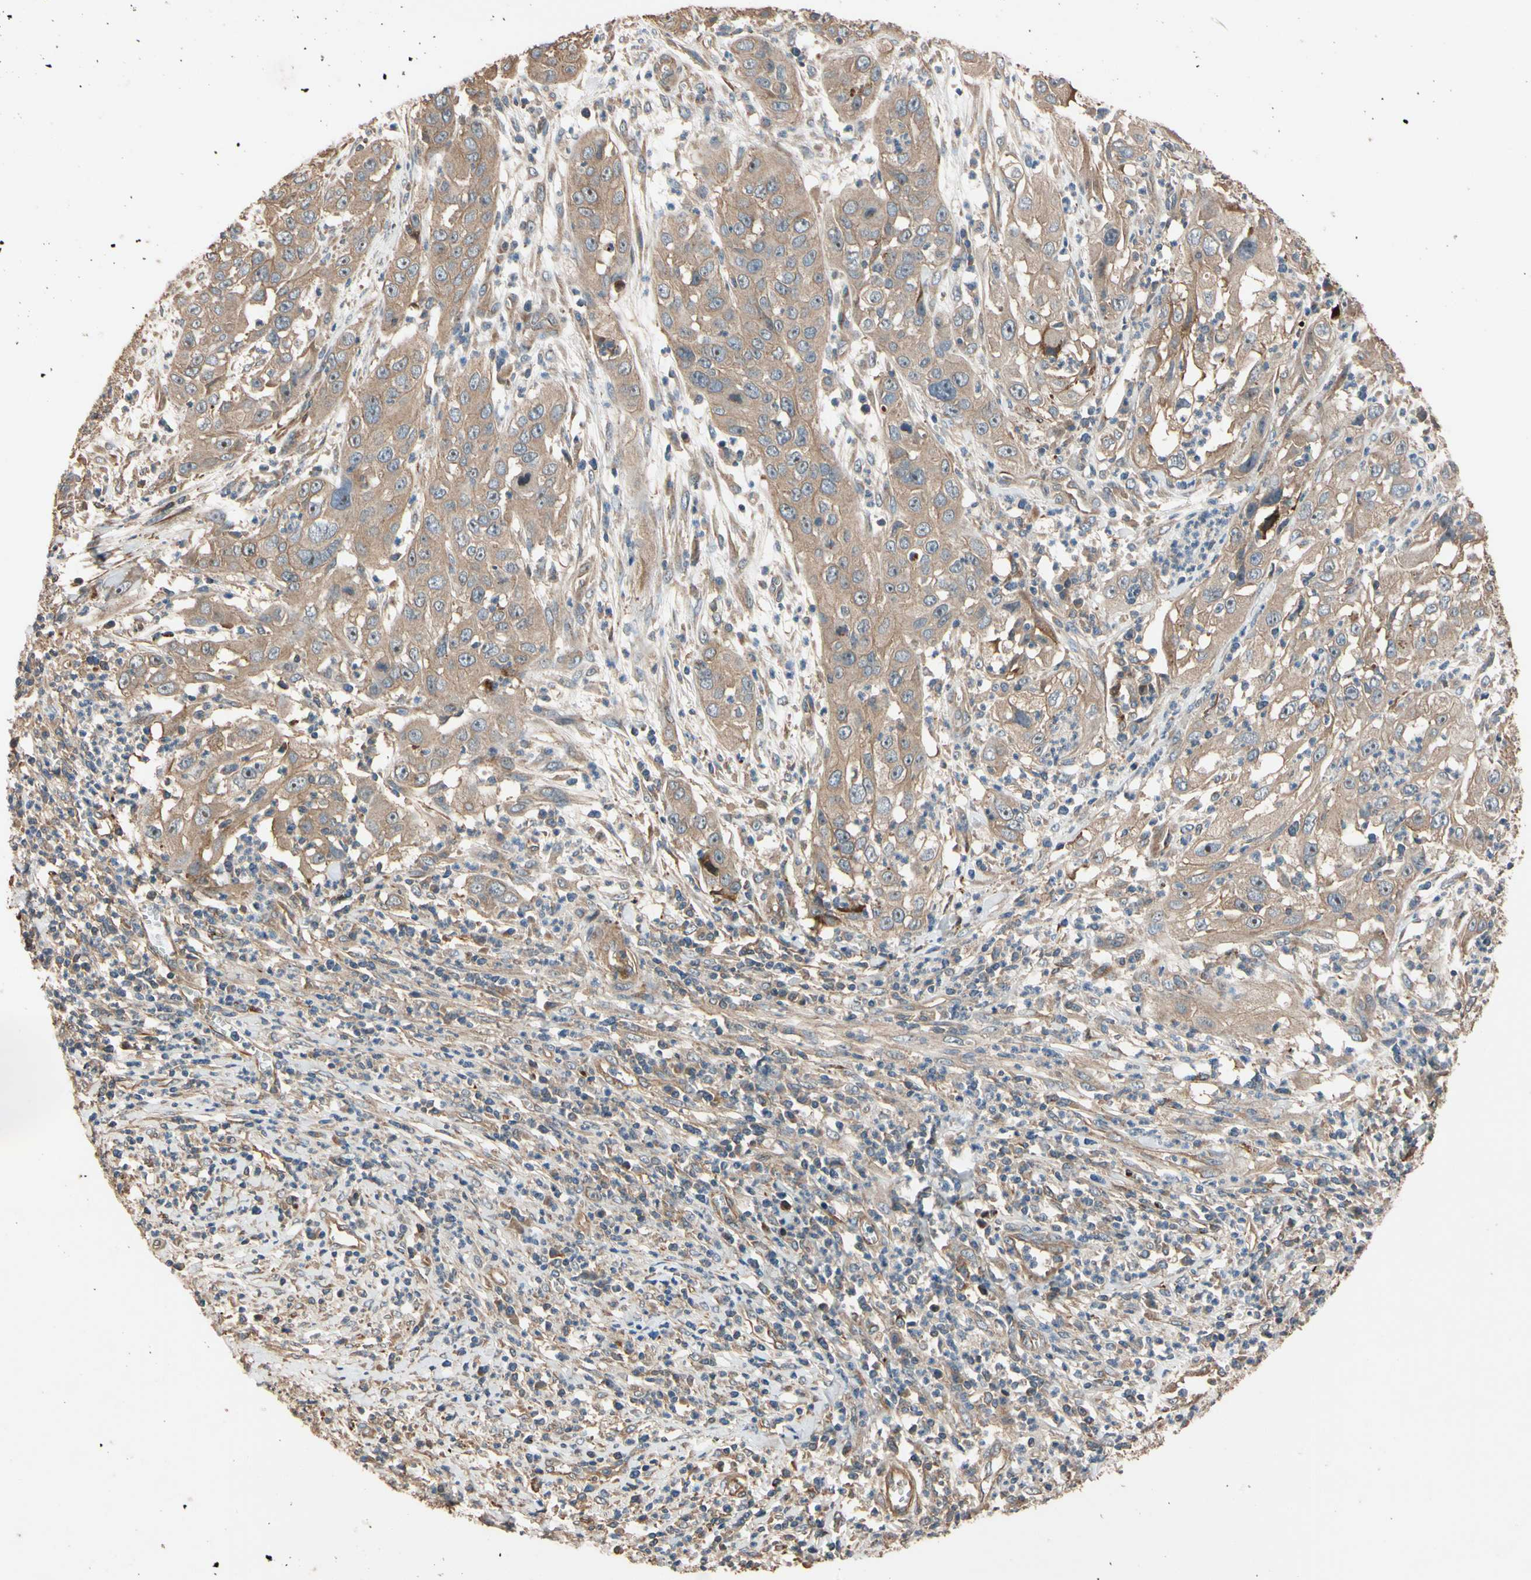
{"staining": {"intensity": "moderate", "quantity": ">75%", "location": "cytoplasmic/membranous"}, "tissue": "cervical cancer", "cell_type": "Tumor cells", "image_type": "cancer", "snomed": [{"axis": "morphology", "description": "Squamous cell carcinoma, NOS"}, {"axis": "topography", "description": "Cervix"}], "caption": "Cervical squamous cell carcinoma tissue shows moderate cytoplasmic/membranous expression in about >75% of tumor cells", "gene": "MGRN1", "patient": {"sex": "female", "age": 32}}